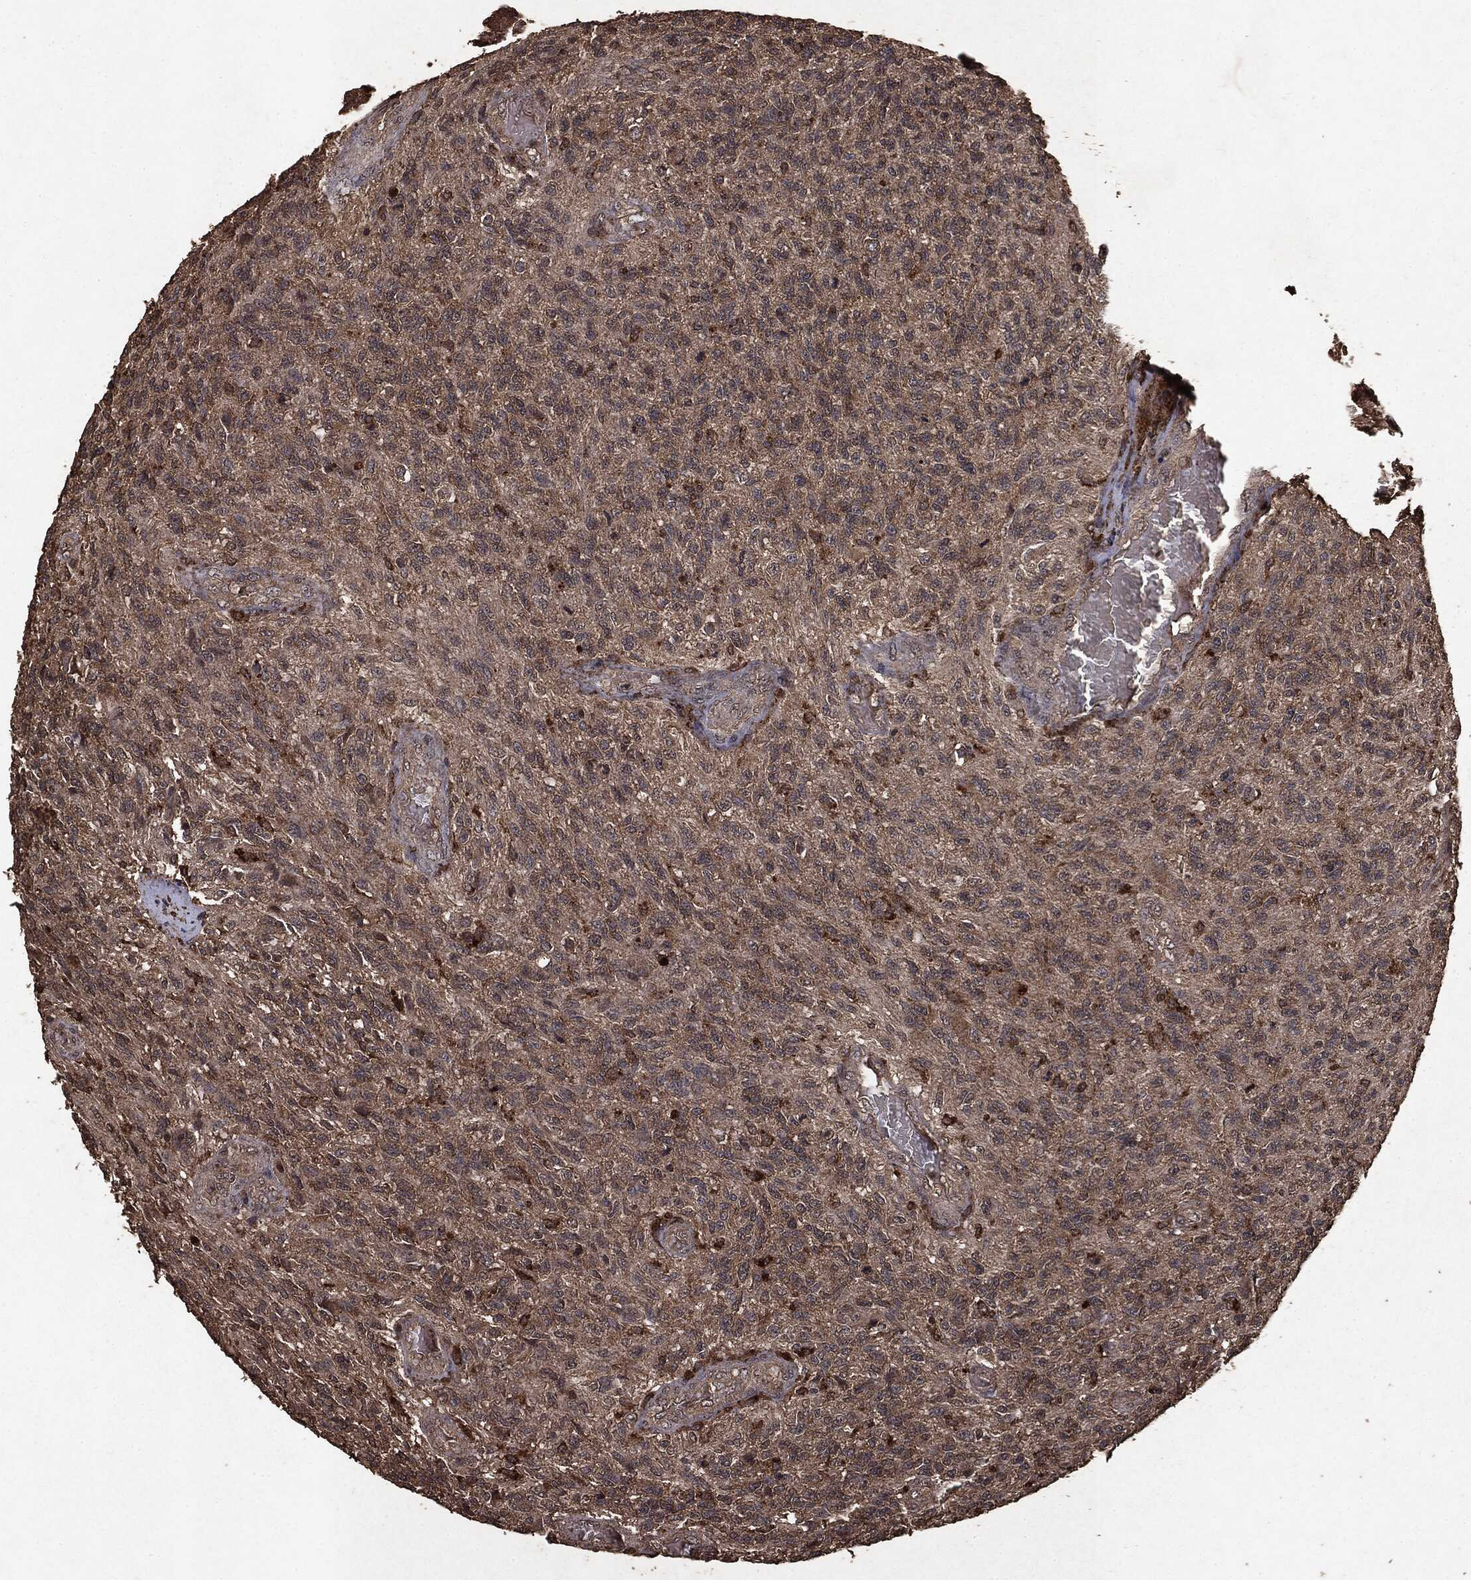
{"staining": {"intensity": "moderate", "quantity": "25%-75%", "location": "cytoplasmic/membranous"}, "tissue": "glioma", "cell_type": "Tumor cells", "image_type": "cancer", "snomed": [{"axis": "morphology", "description": "Glioma, malignant, High grade"}, {"axis": "topography", "description": "Brain"}], "caption": "A brown stain labels moderate cytoplasmic/membranous positivity of a protein in human glioma tumor cells. The protein is stained brown, and the nuclei are stained in blue (DAB (3,3'-diaminobenzidine) IHC with brightfield microscopy, high magnification).", "gene": "NME1", "patient": {"sex": "male", "age": 56}}